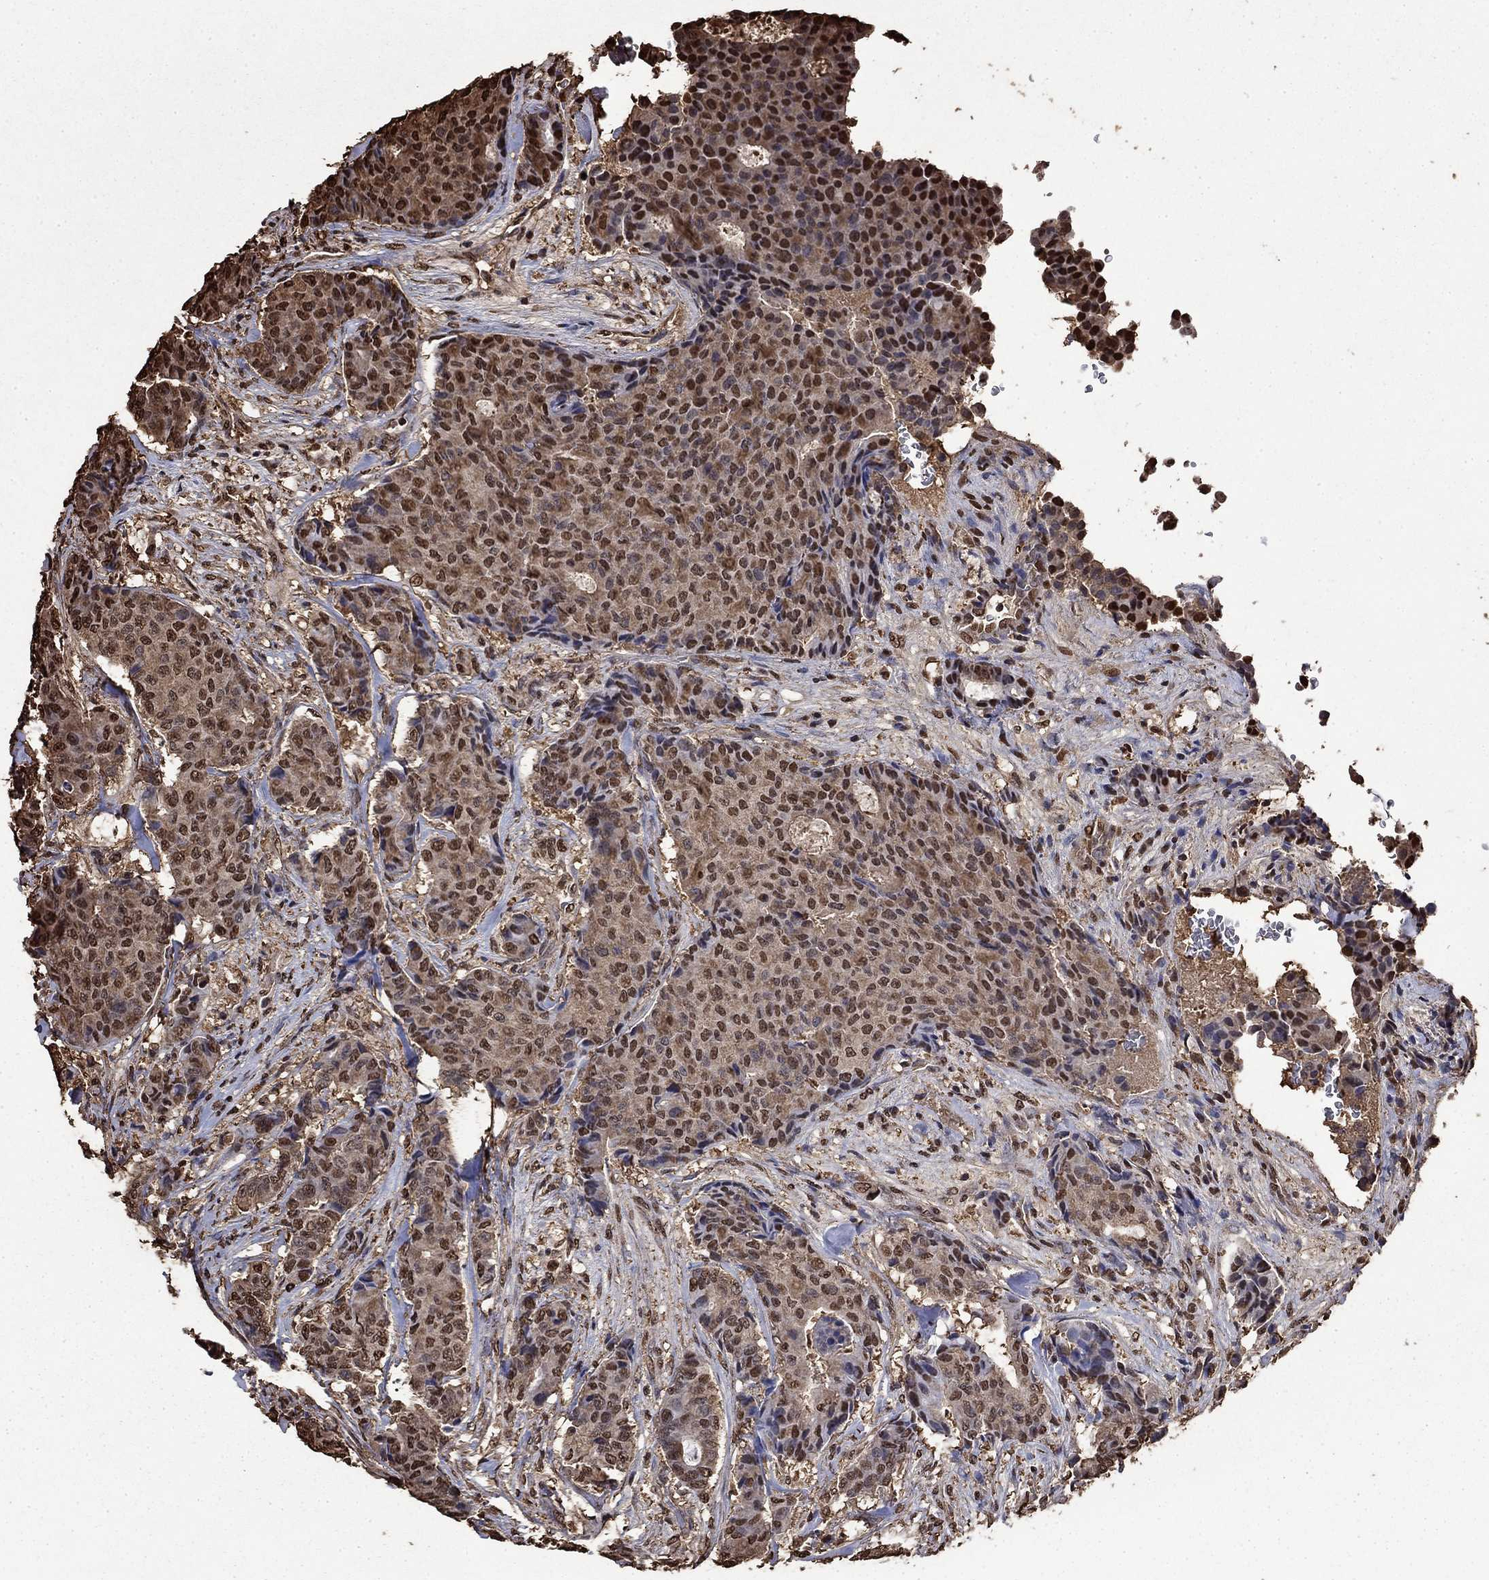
{"staining": {"intensity": "moderate", "quantity": ">75%", "location": "cytoplasmic/membranous,nuclear"}, "tissue": "breast cancer", "cell_type": "Tumor cells", "image_type": "cancer", "snomed": [{"axis": "morphology", "description": "Duct carcinoma"}, {"axis": "topography", "description": "Breast"}], "caption": "Breast cancer (infiltrating ductal carcinoma) stained for a protein (brown) demonstrates moderate cytoplasmic/membranous and nuclear positive staining in about >75% of tumor cells.", "gene": "GAPDH", "patient": {"sex": "female", "age": 75}}